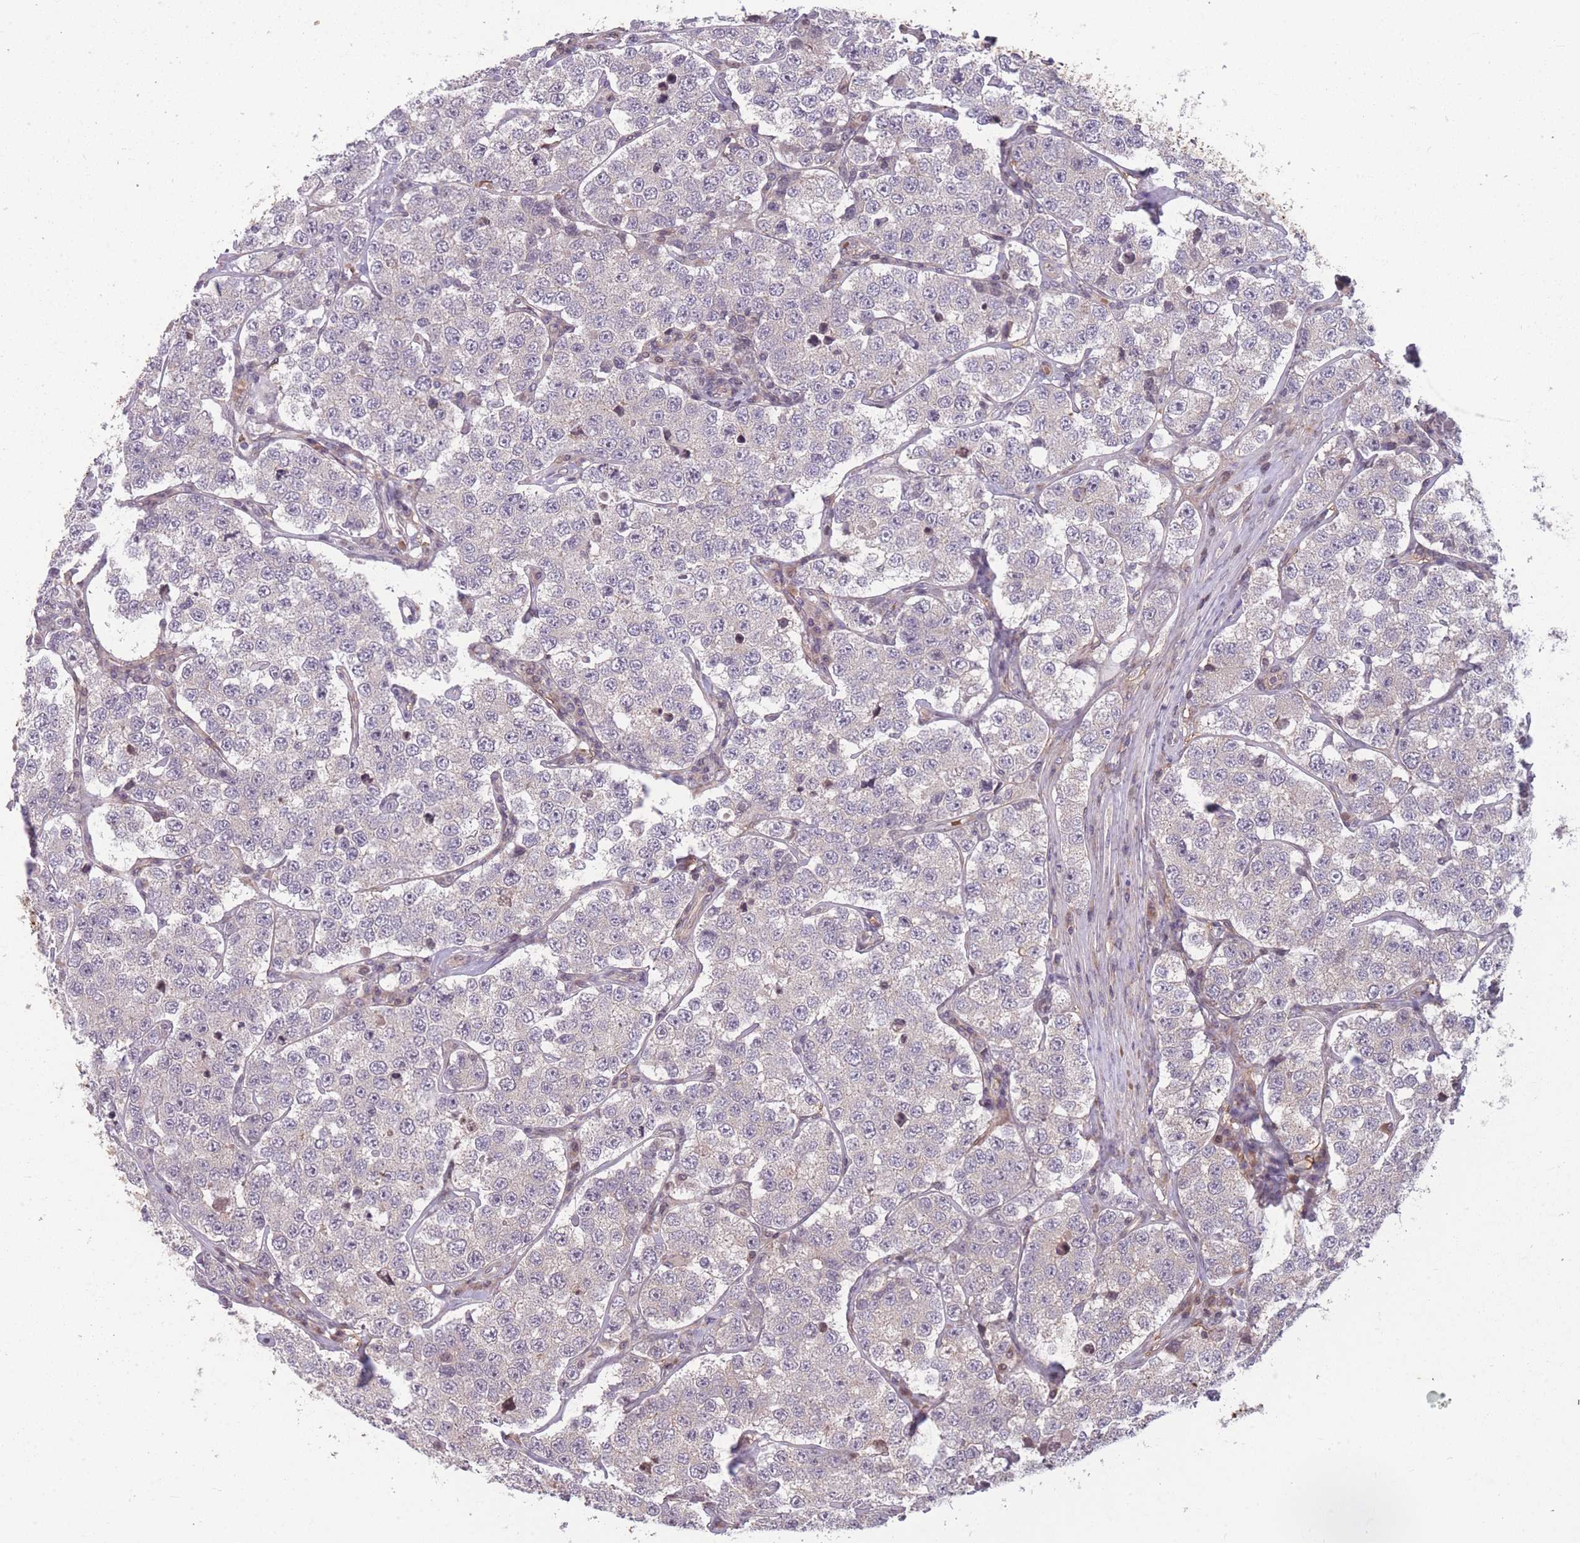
{"staining": {"intensity": "negative", "quantity": "none", "location": "none"}, "tissue": "testis cancer", "cell_type": "Tumor cells", "image_type": "cancer", "snomed": [{"axis": "morphology", "description": "Seminoma, NOS"}, {"axis": "topography", "description": "Testis"}], "caption": "Seminoma (testis) was stained to show a protein in brown. There is no significant positivity in tumor cells.", "gene": "GGT5", "patient": {"sex": "male", "age": 34}}